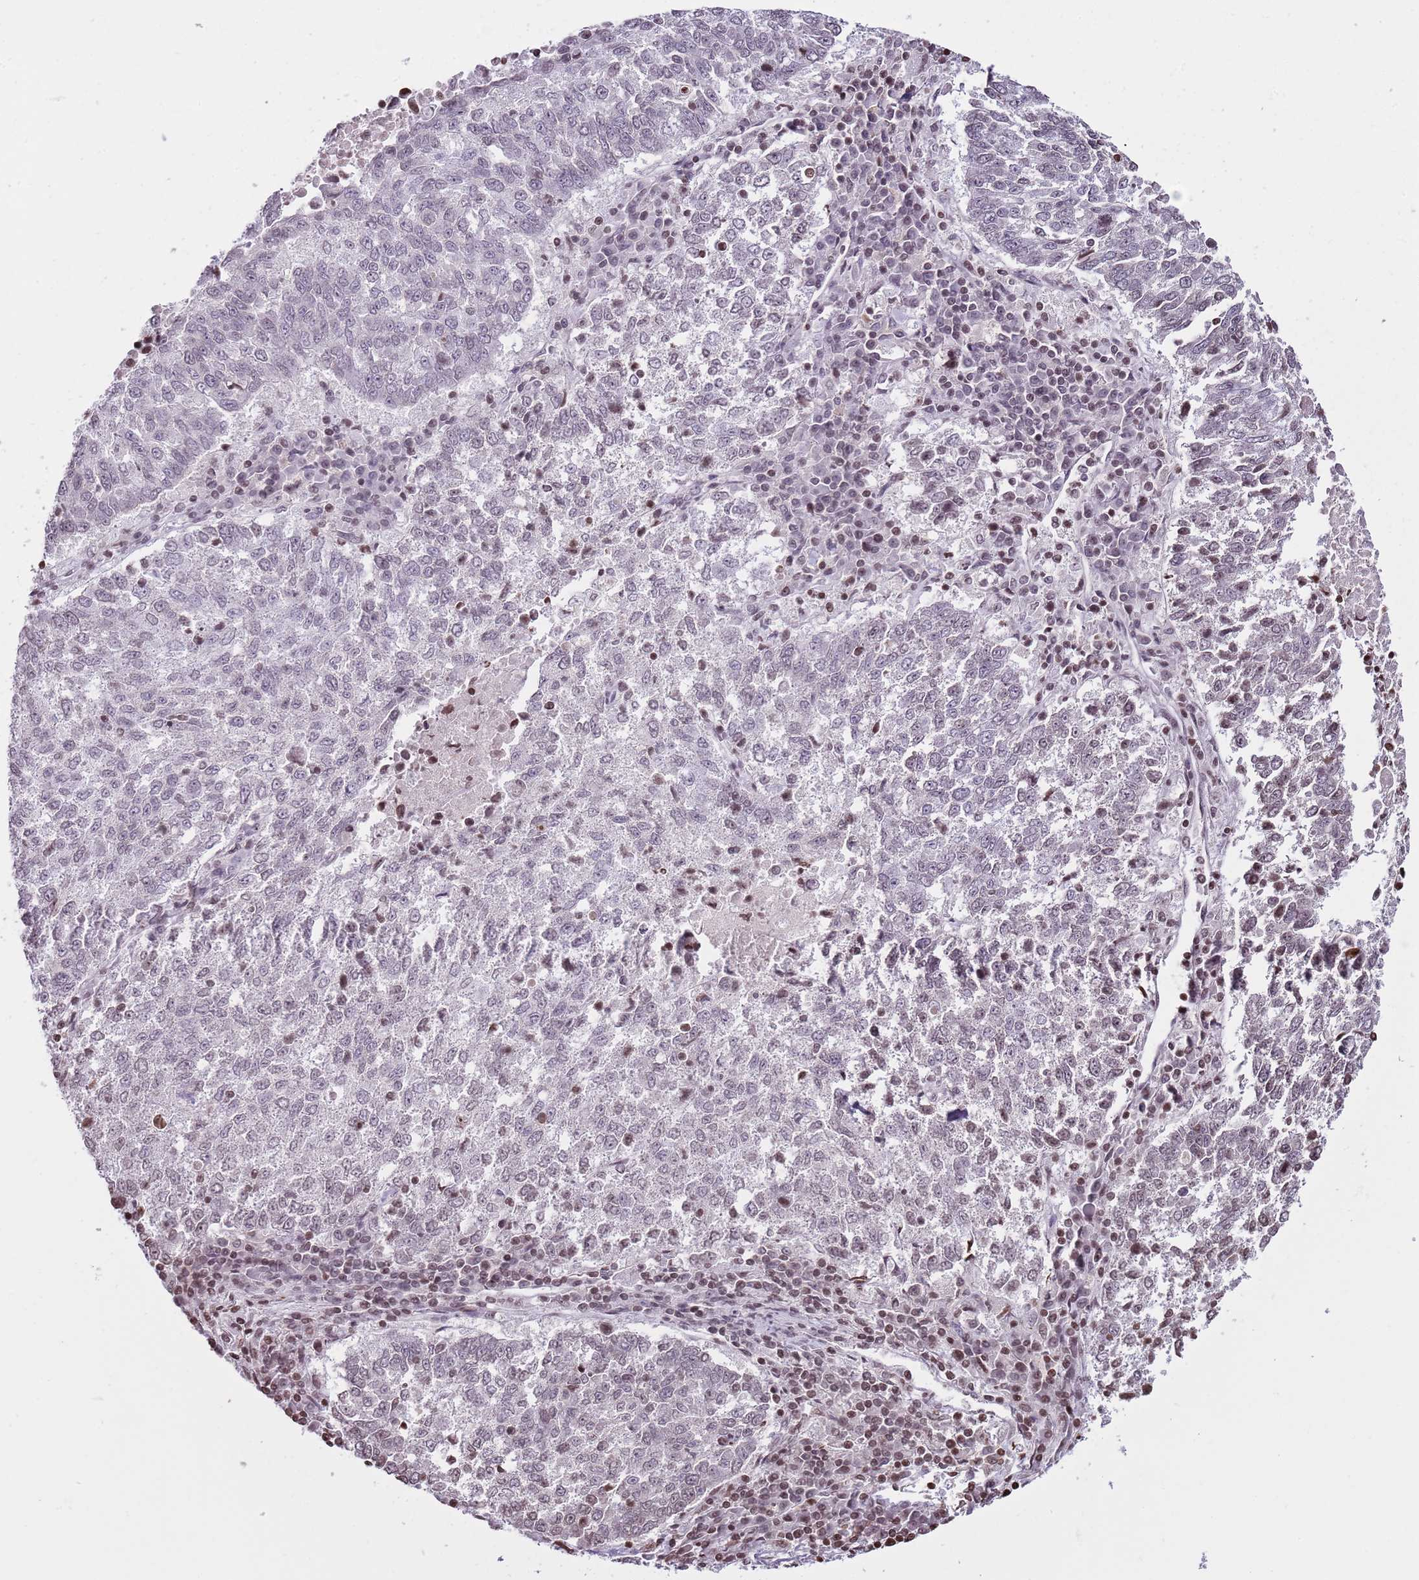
{"staining": {"intensity": "negative", "quantity": "none", "location": "none"}, "tissue": "lung cancer", "cell_type": "Tumor cells", "image_type": "cancer", "snomed": [{"axis": "morphology", "description": "Squamous cell carcinoma, NOS"}, {"axis": "topography", "description": "Lung"}], "caption": "The histopathology image reveals no significant expression in tumor cells of lung squamous cell carcinoma.", "gene": "KPNA3", "patient": {"sex": "male", "age": 73}}